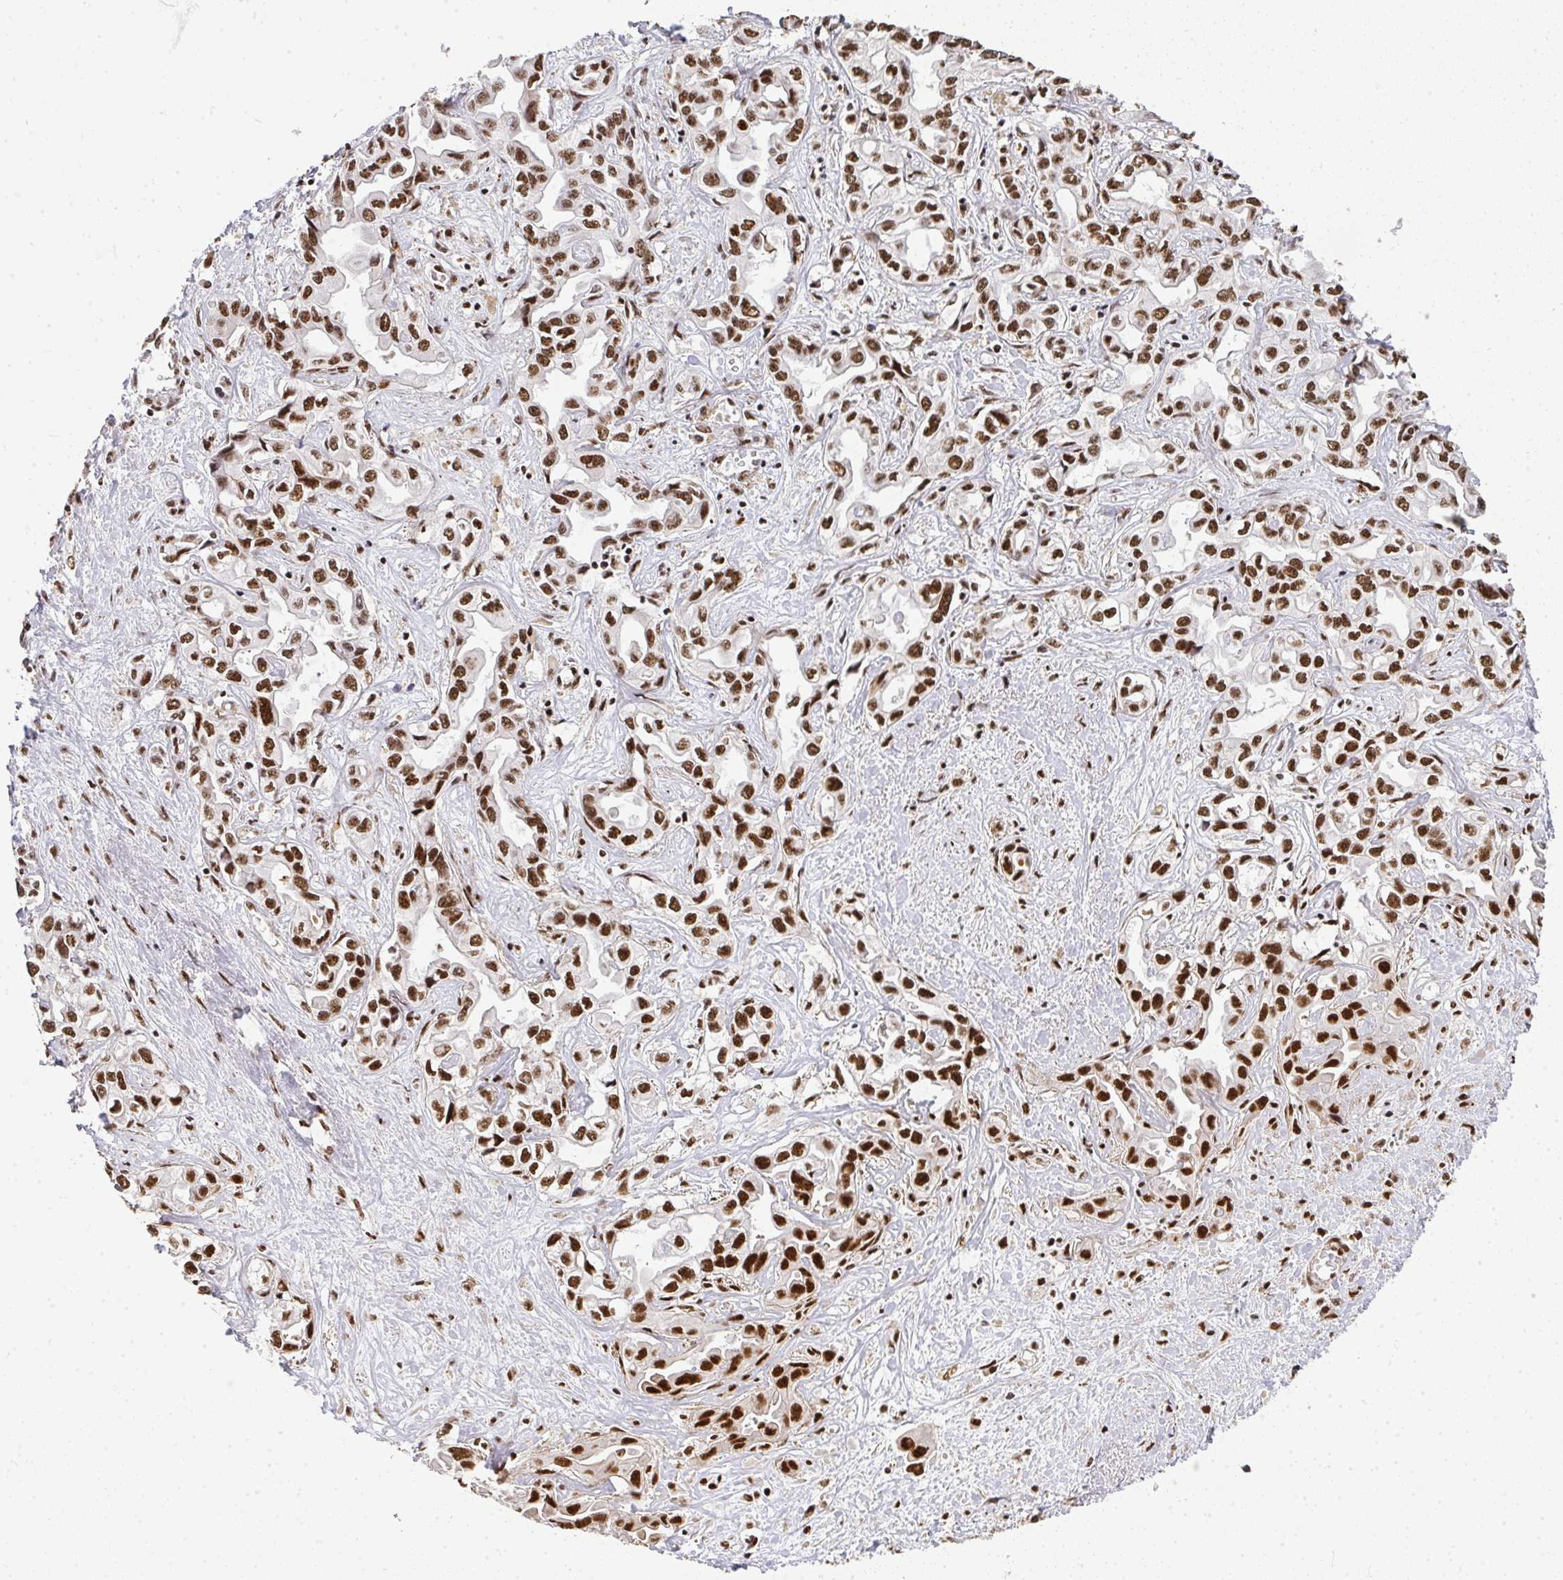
{"staining": {"intensity": "strong", "quantity": ">75%", "location": "nuclear"}, "tissue": "liver cancer", "cell_type": "Tumor cells", "image_type": "cancer", "snomed": [{"axis": "morphology", "description": "Cholangiocarcinoma"}, {"axis": "topography", "description": "Liver"}], "caption": "DAB immunohistochemical staining of liver cancer (cholangiocarcinoma) displays strong nuclear protein expression in approximately >75% of tumor cells. (brown staining indicates protein expression, while blue staining denotes nuclei).", "gene": "U2AF1", "patient": {"sex": "female", "age": 64}}